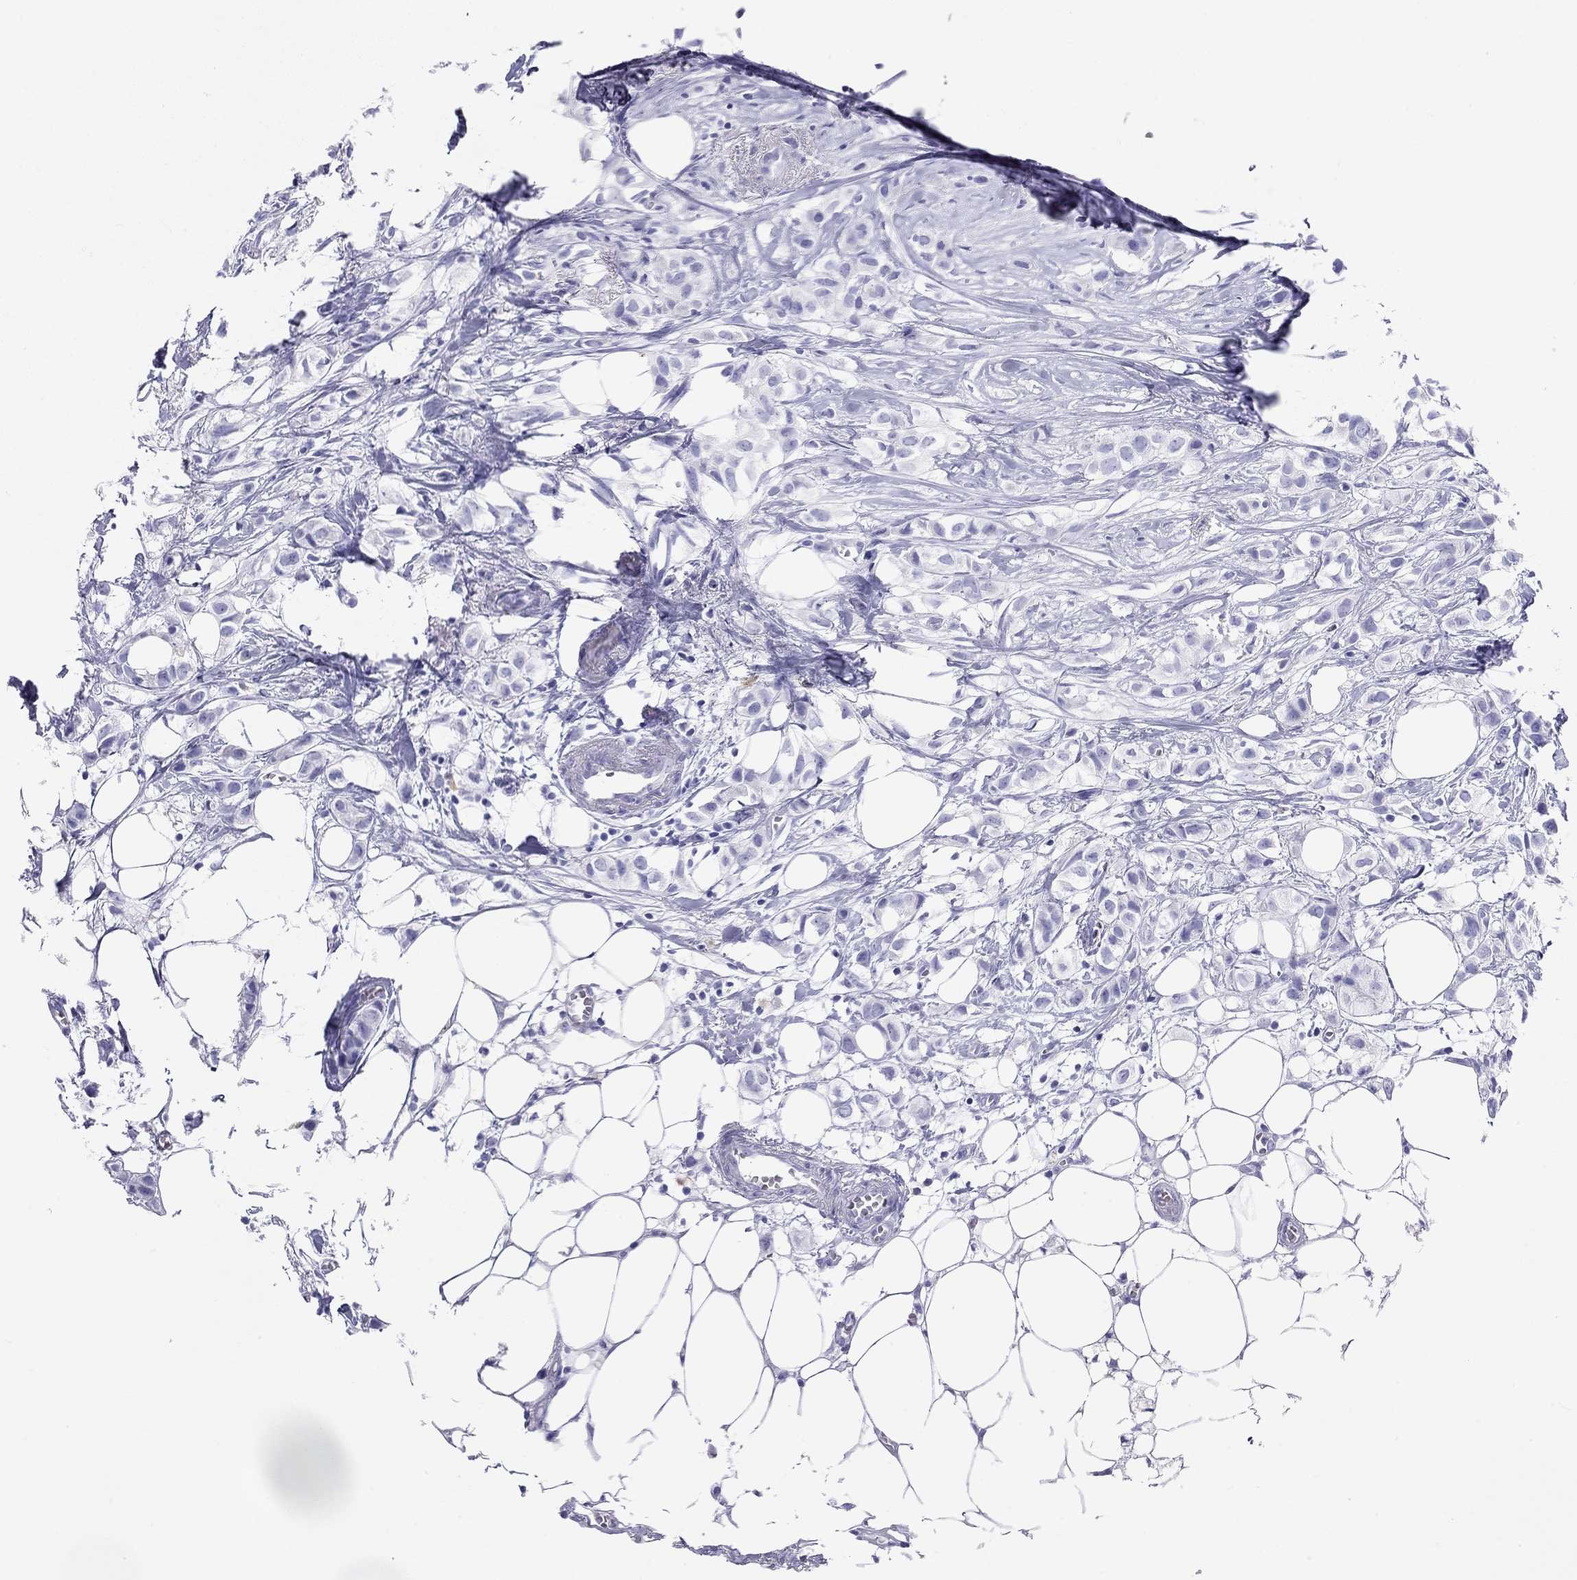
{"staining": {"intensity": "negative", "quantity": "none", "location": "none"}, "tissue": "breast cancer", "cell_type": "Tumor cells", "image_type": "cancer", "snomed": [{"axis": "morphology", "description": "Duct carcinoma"}, {"axis": "topography", "description": "Breast"}], "caption": "Histopathology image shows no protein expression in tumor cells of breast infiltrating ductal carcinoma tissue.", "gene": "DPY19L2", "patient": {"sex": "female", "age": 85}}